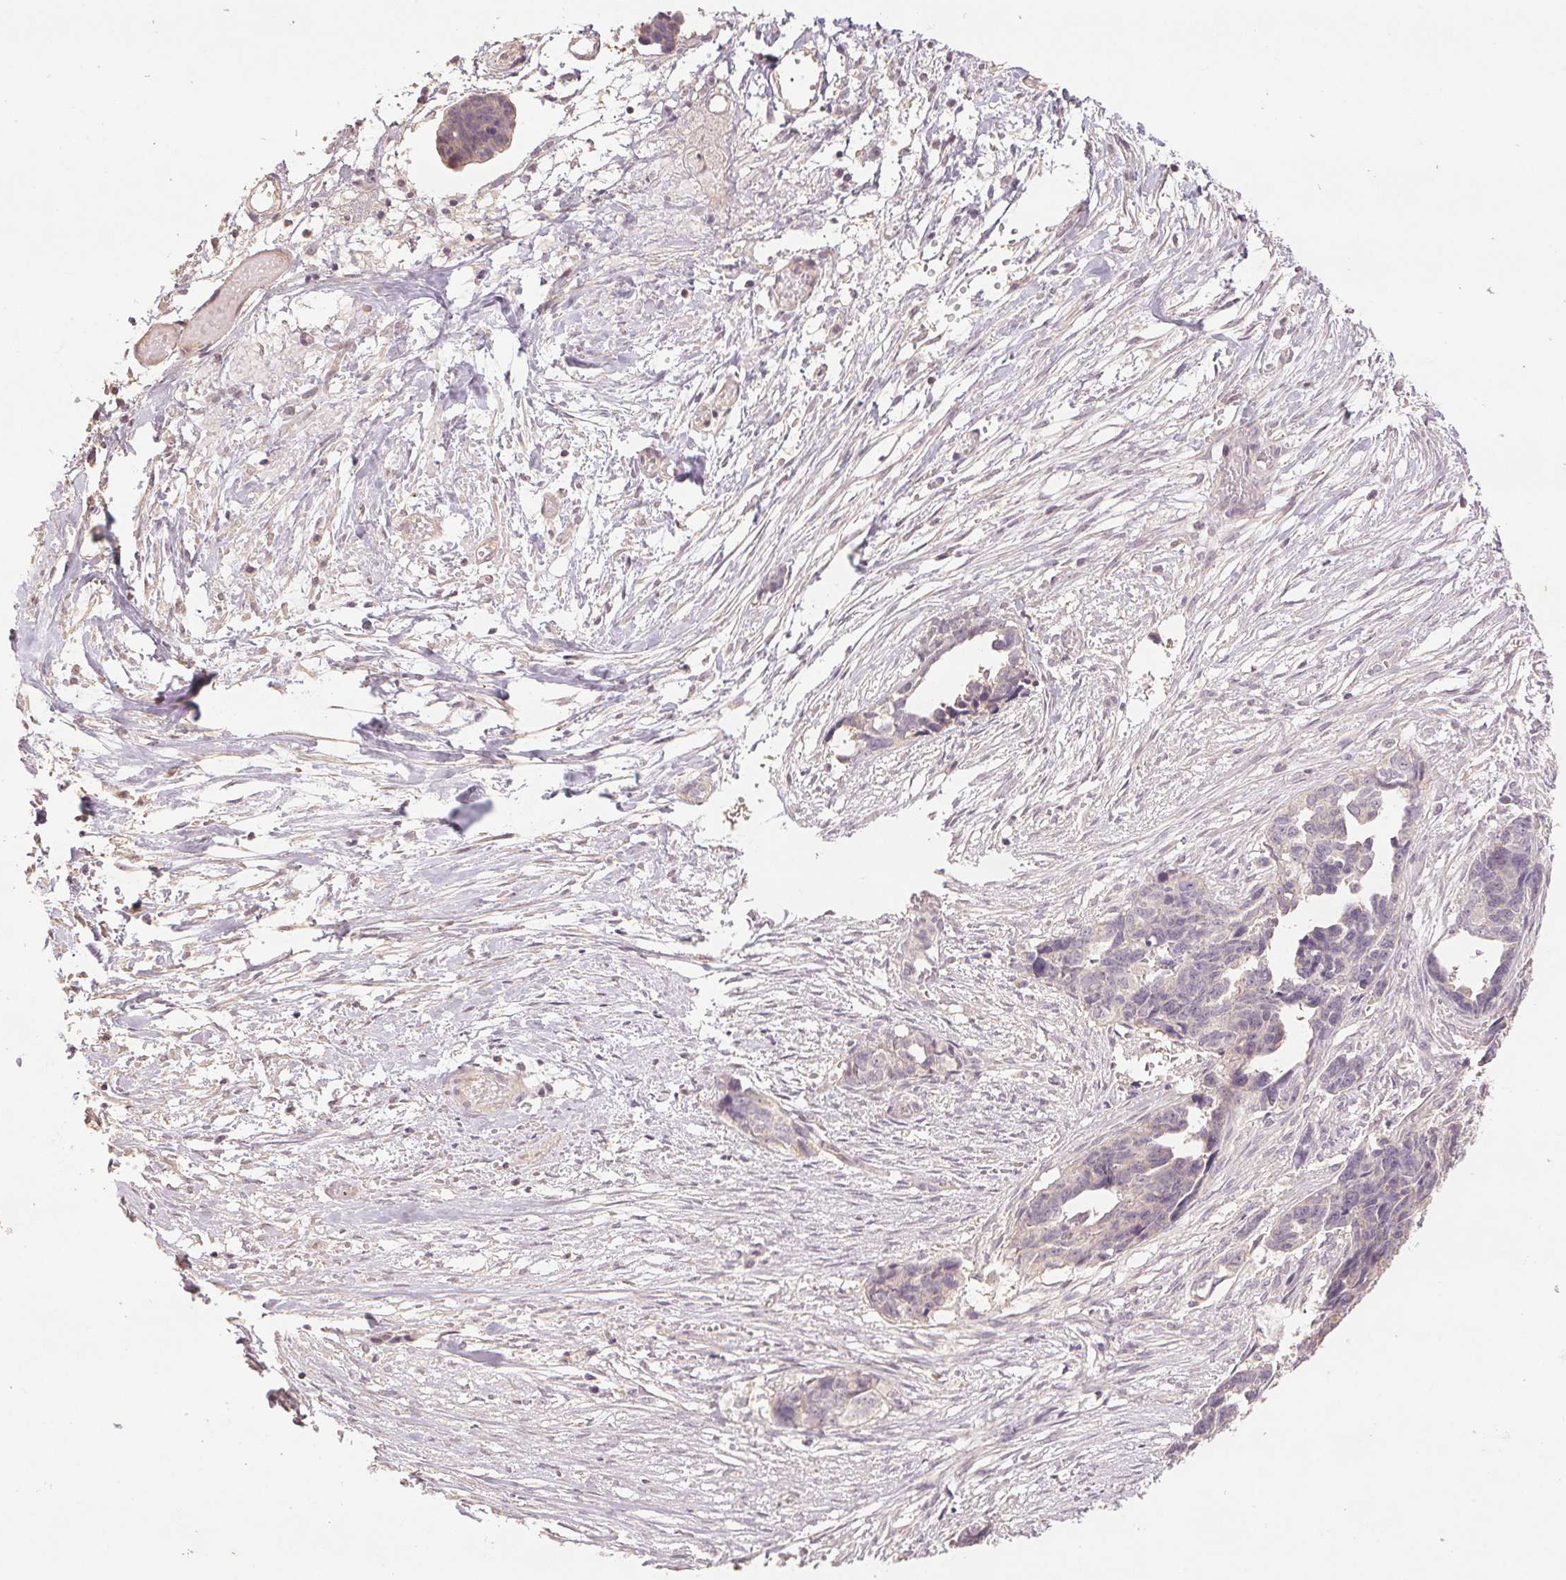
{"staining": {"intensity": "negative", "quantity": "none", "location": "none"}, "tissue": "ovarian cancer", "cell_type": "Tumor cells", "image_type": "cancer", "snomed": [{"axis": "morphology", "description": "Cystadenocarcinoma, serous, NOS"}, {"axis": "topography", "description": "Ovary"}], "caption": "High magnification brightfield microscopy of ovarian serous cystadenocarcinoma stained with DAB (3,3'-diaminobenzidine) (brown) and counterstained with hematoxylin (blue): tumor cells show no significant expression. (Stains: DAB IHC with hematoxylin counter stain, Microscopy: brightfield microscopy at high magnification).", "gene": "COX14", "patient": {"sex": "female", "age": 69}}